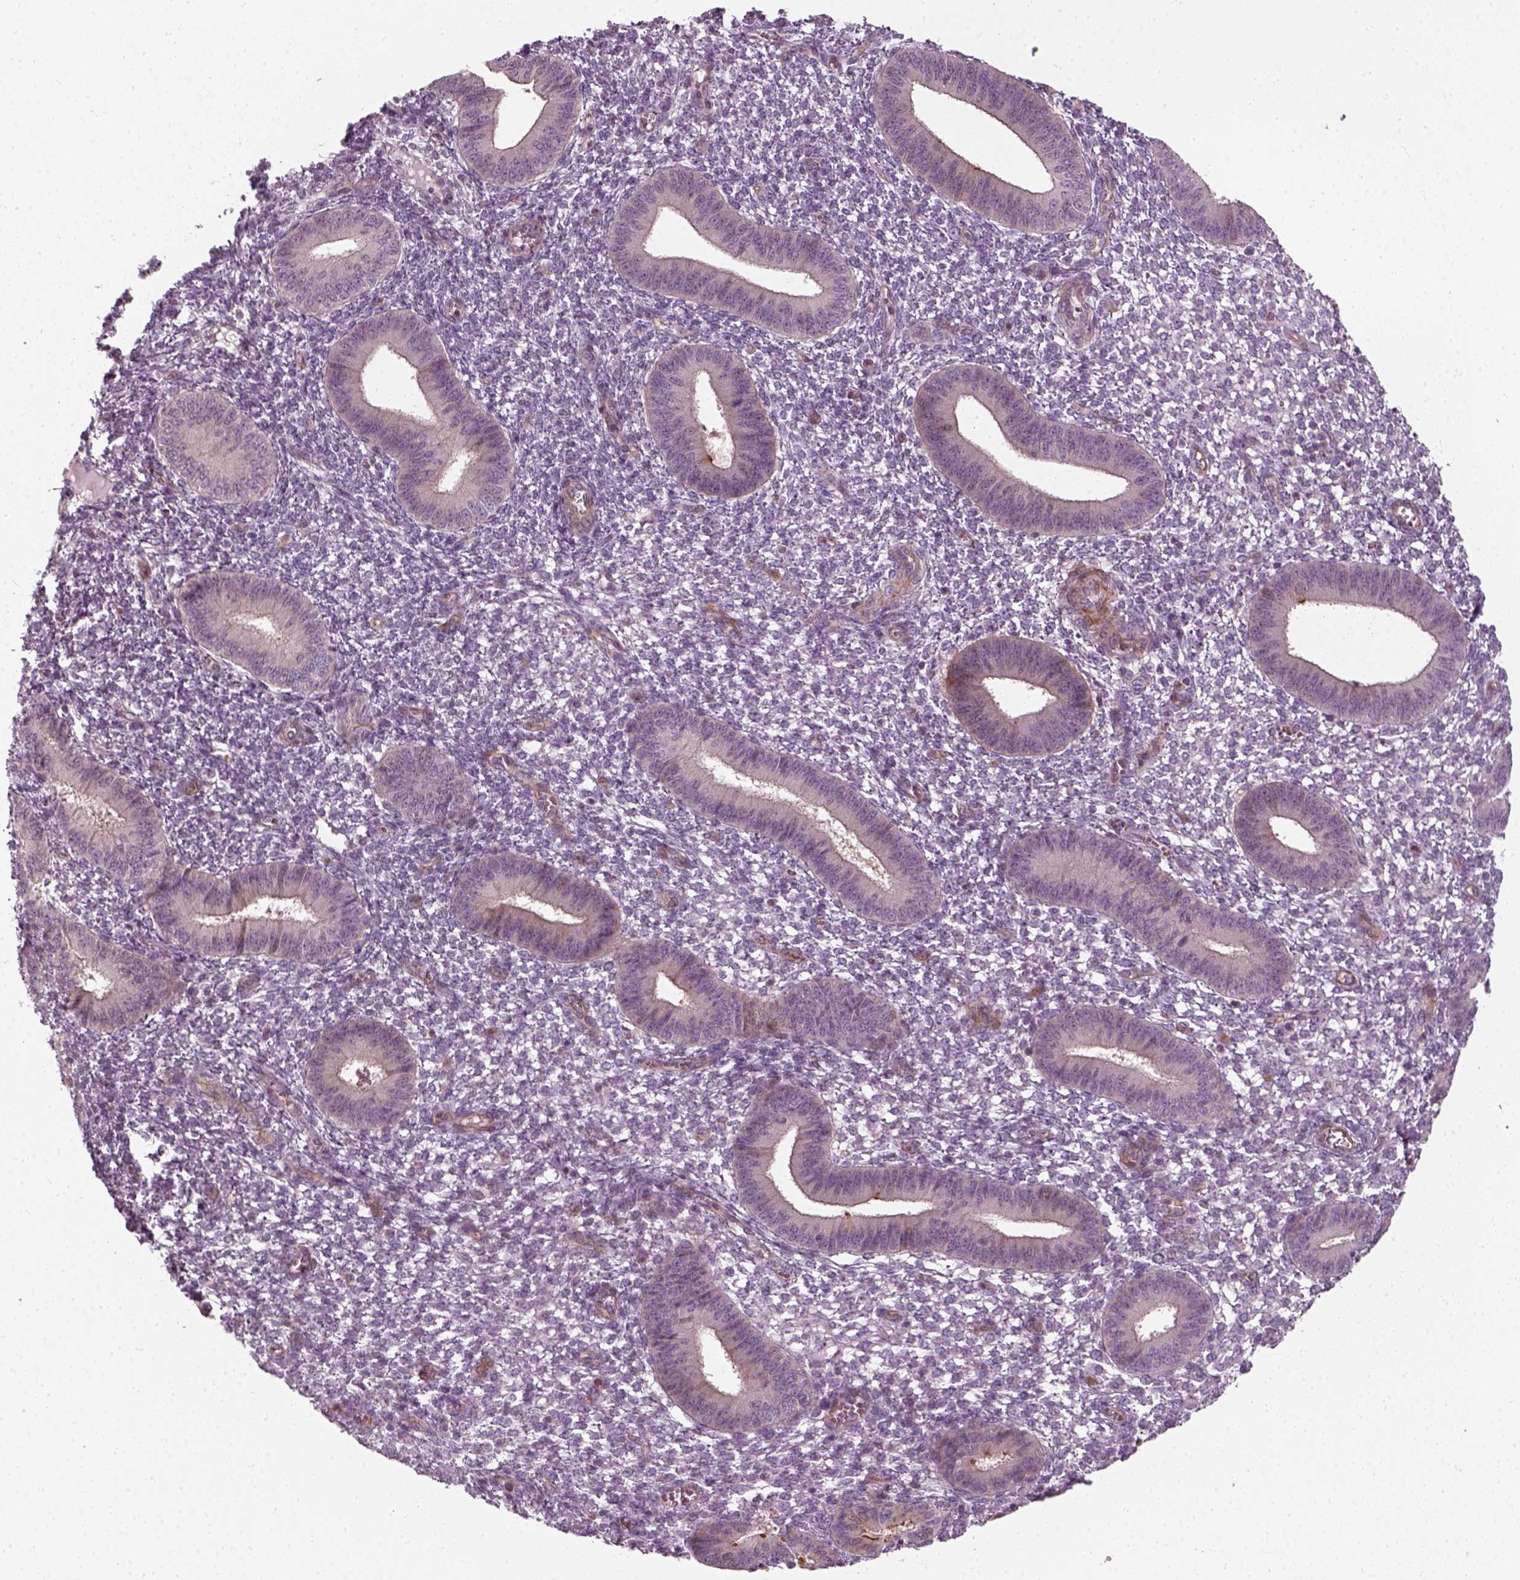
{"staining": {"intensity": "weak", "quantity": "25%-75%", "location": "cytoplasmic/membranous"}, "tissue": "endometrium", "cell_type": "Cells in endometrial stroma", "image_type": "normal", "snomed": [{"axis": "morphology", "description": "Normal tissue, NOS"}, {"axis": "topography", "description": "Endometrium"}], "caption": "Immunohistochemical staining of normal human endometrium displays low levels of weak cytoplasmic/membranous staining in about 25%-75% of cells in endometrial stroma. (DAB = brown stain, brightfield microscopy at high magnification).", "gene": "DNASE1L1", "patient": {"sex": "female", "age": 42}}